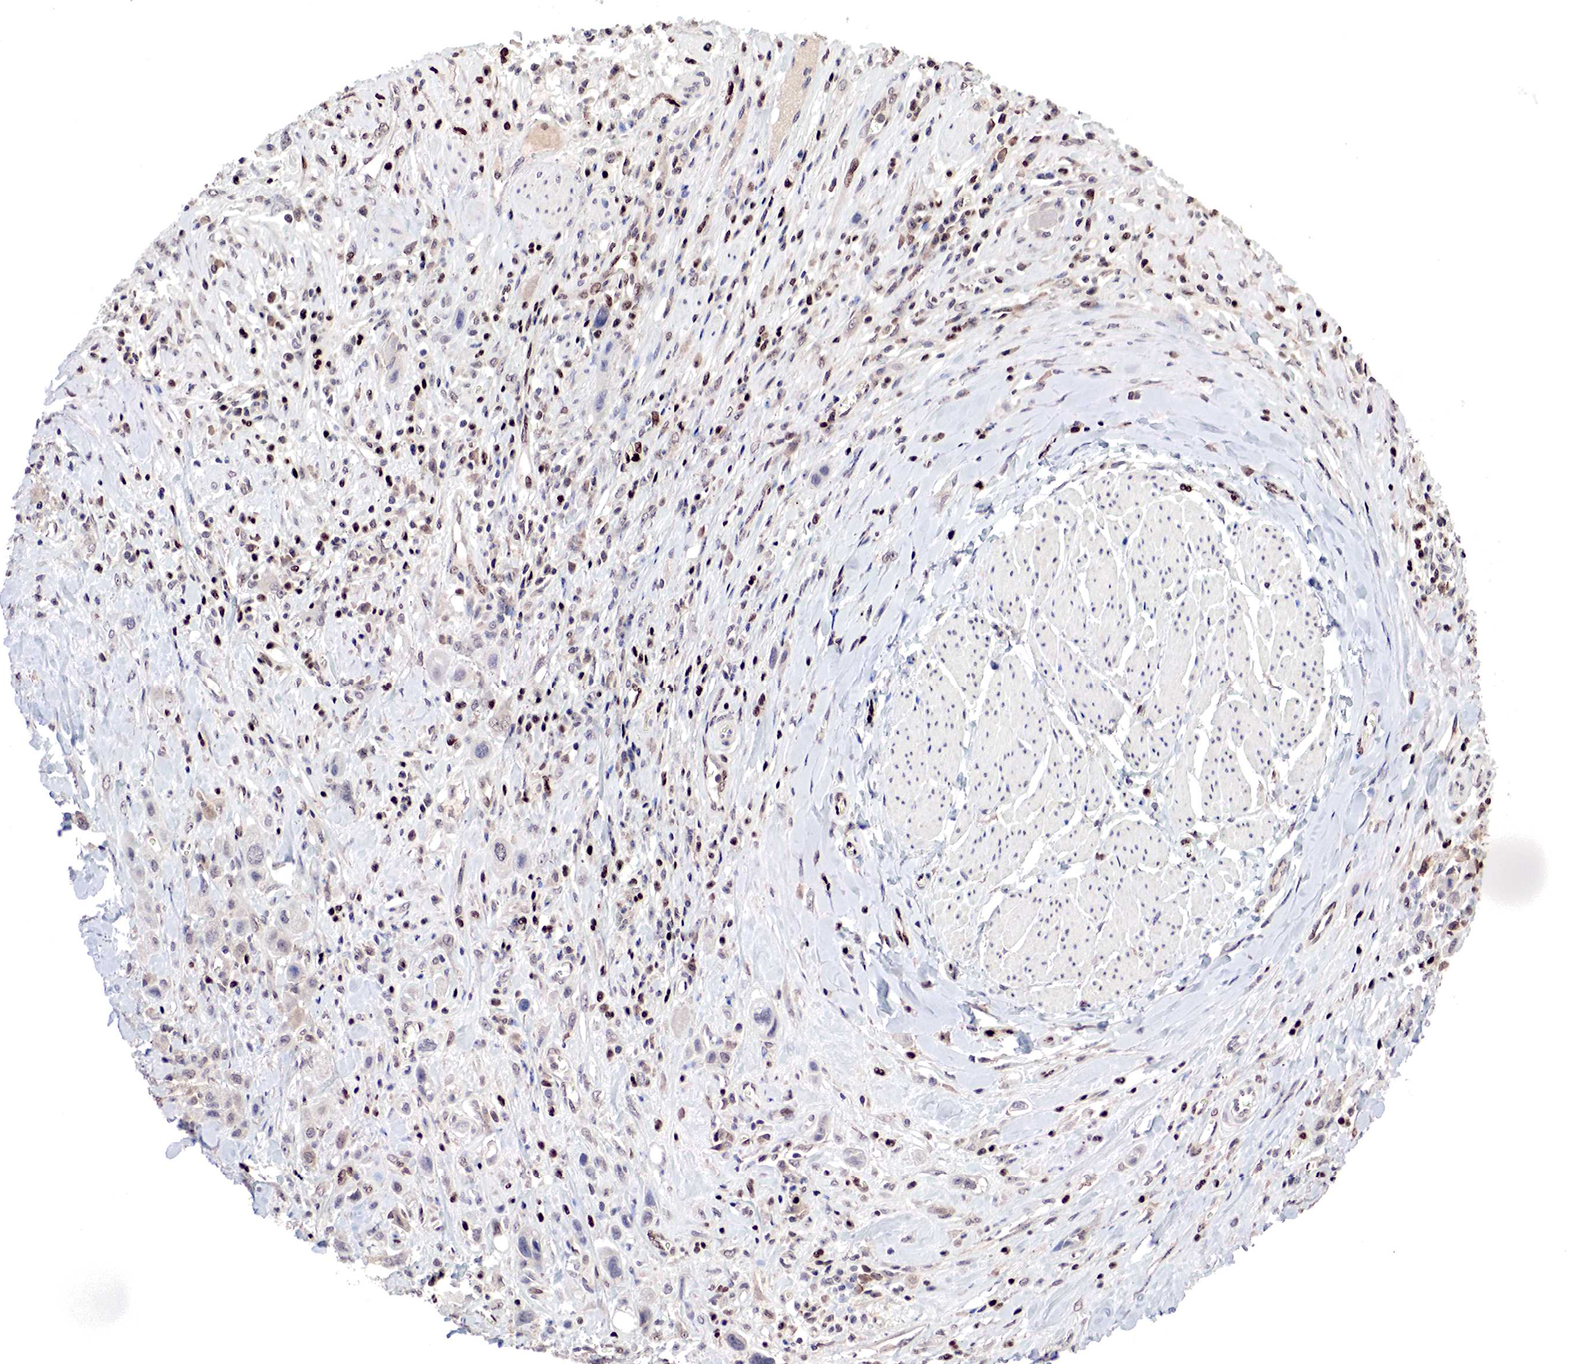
{"staining": {"intensity": "weak", "quantity": "<25%", "location": "cytoplasmic/membranous"}, "tissue": "urothelial cancer", "cell_type": "Tumor cells", "image_type": "cancer", "snomed": [{"axis": "morphology", "description": "Urothelial carcinoma, High grade"}, {"axis": "topography", "description": "Urinary bladder"}], "caption": "High magnification brightfield microscopy of high-grade urothelial carcinoma stained with DAB (3,3'-diaminobenzidine) (brown) and counterstained with hematoxylin (blue): tumor cells show no significant staining.", "gene": "DACH2", "patient": {"sex": "male", "age": 50}}